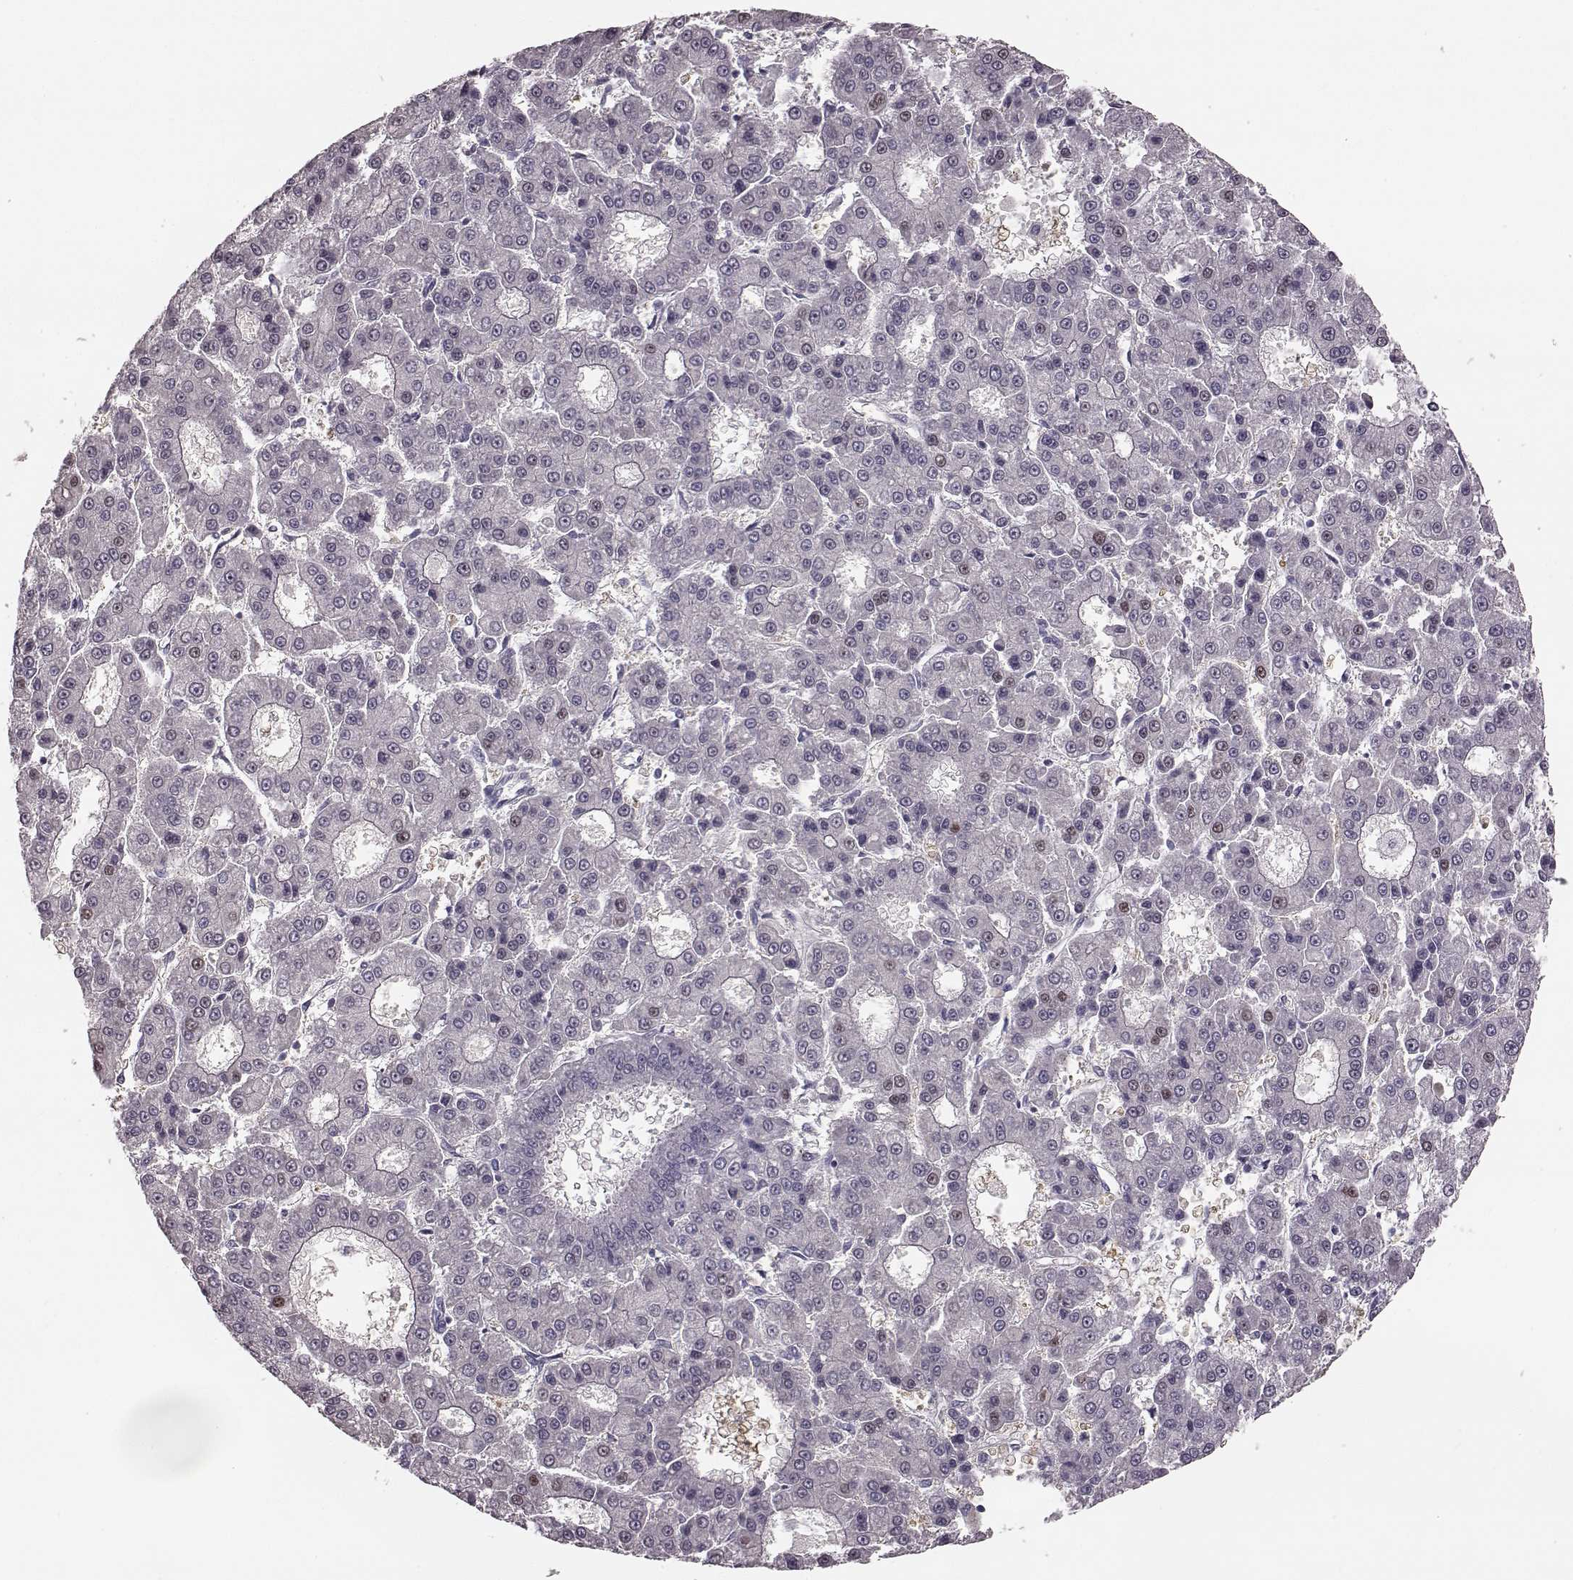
{"staining": {"intensity": "negative", "quantity": "none", "location": "none"}, "tissue": "liver cancer", "cell_type": "Tumor cells", "image_type": "cancer", "snomed": [{"axis": "morphology", "description": "Carcinoma, Hepatocellular, NOS"}, {"axis": "topography", "description": "Liver"}], "caption": "DAB (3,3'-diaminobenzidine) immunohistochemical staining of liver hepatocellular carcinoma demonstrates no significant staining in tumor cells.", "gene": "ZNF433", "patient": {"sex": "male", "age": 70}}